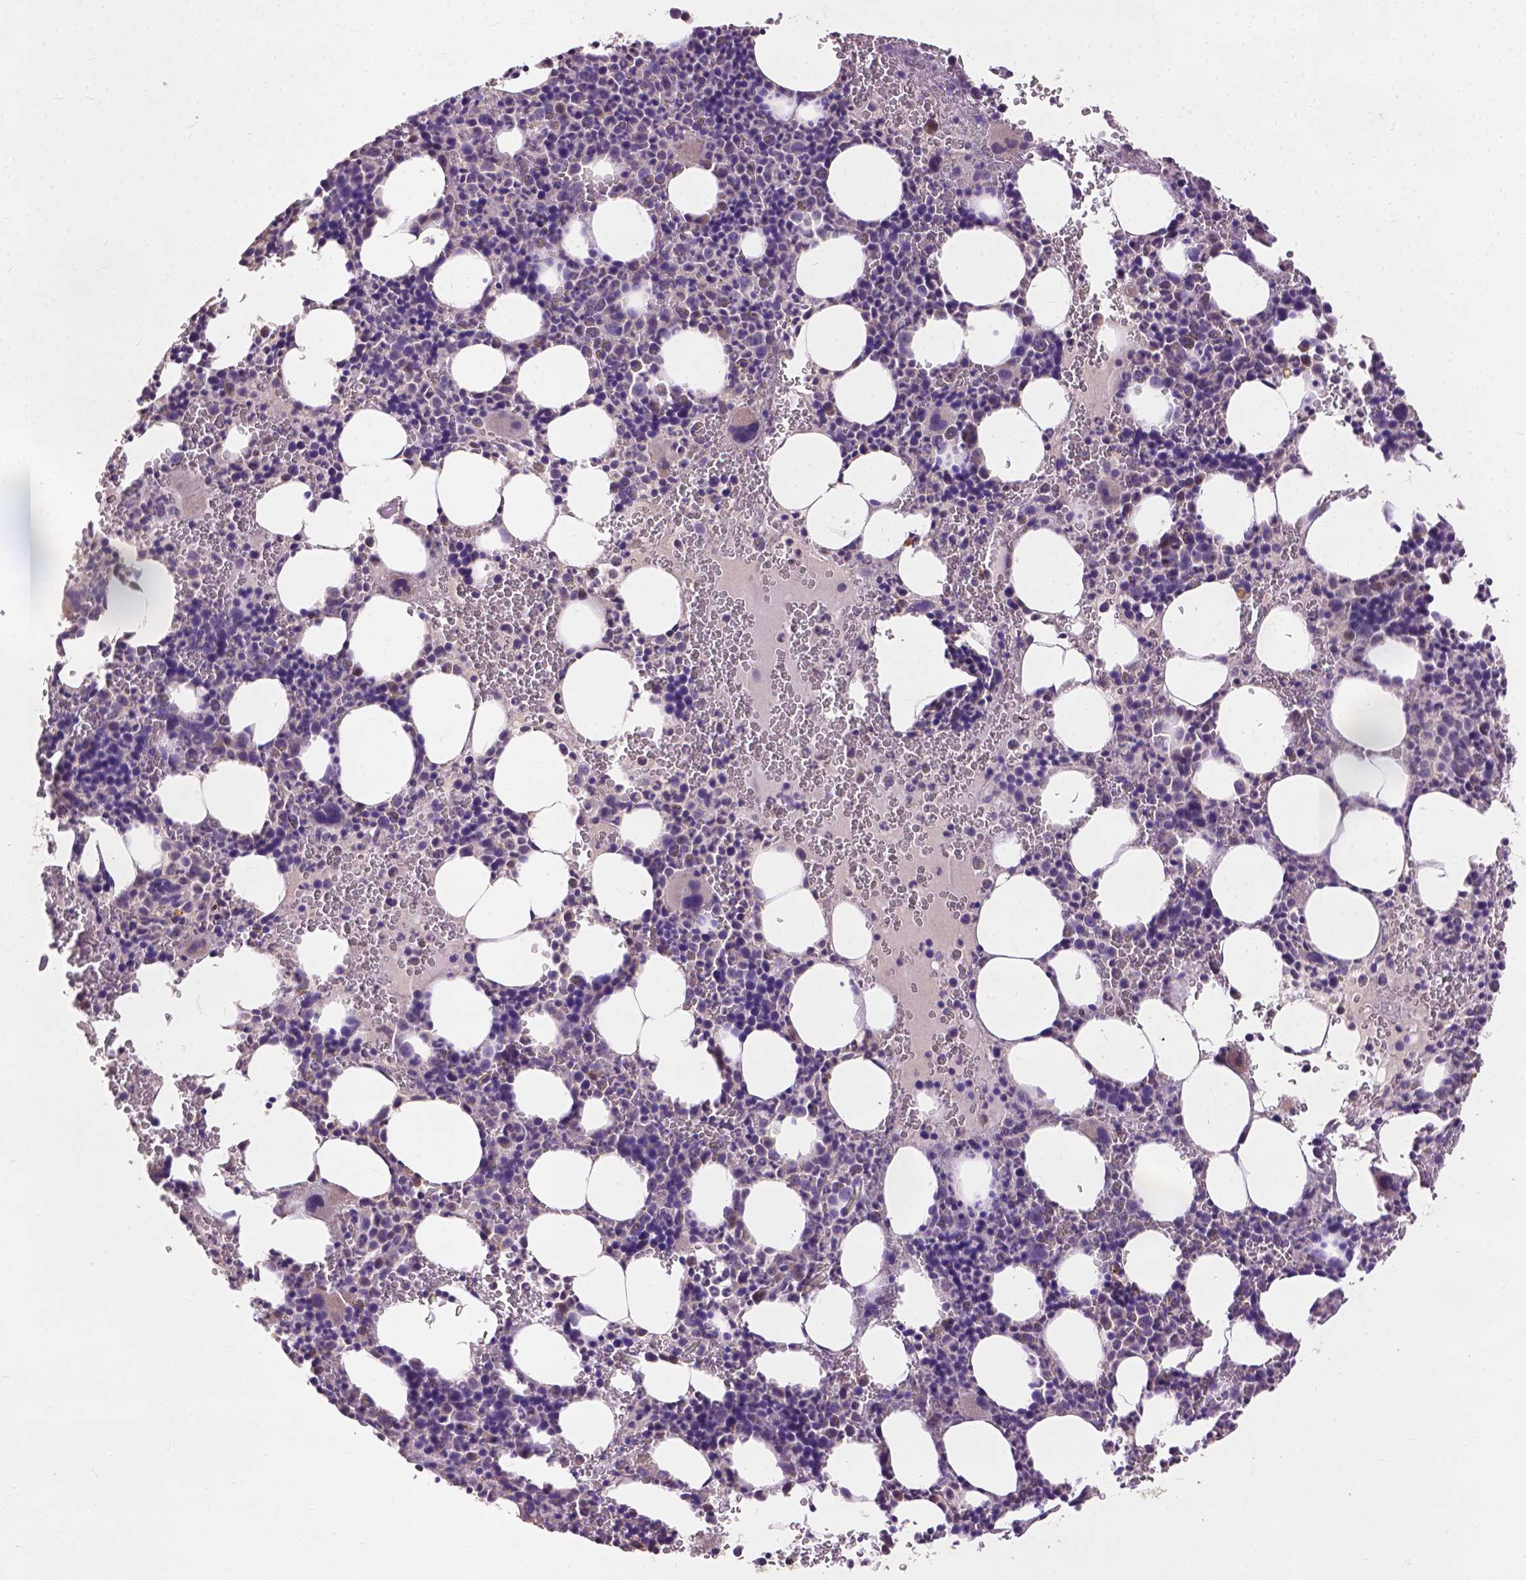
{"staining": {"intensity": "negative", "quantity": "none", "location": "none"}, "tissue": "bone marrow", "cell_type": "Hematopoietic cells", "image_type": "normal", "snomed": [{"axis": "morphology", "description": "Normal tissue, NOS"}, {"axis": "topography", "description": "Bone marrow"}], "caption": "Immunohistochemistry of benign human bone marrow shows no positivity in hematopoietic cells.", "gene": "ZNF337", "patient": {"sex": "male", "age": 63}}